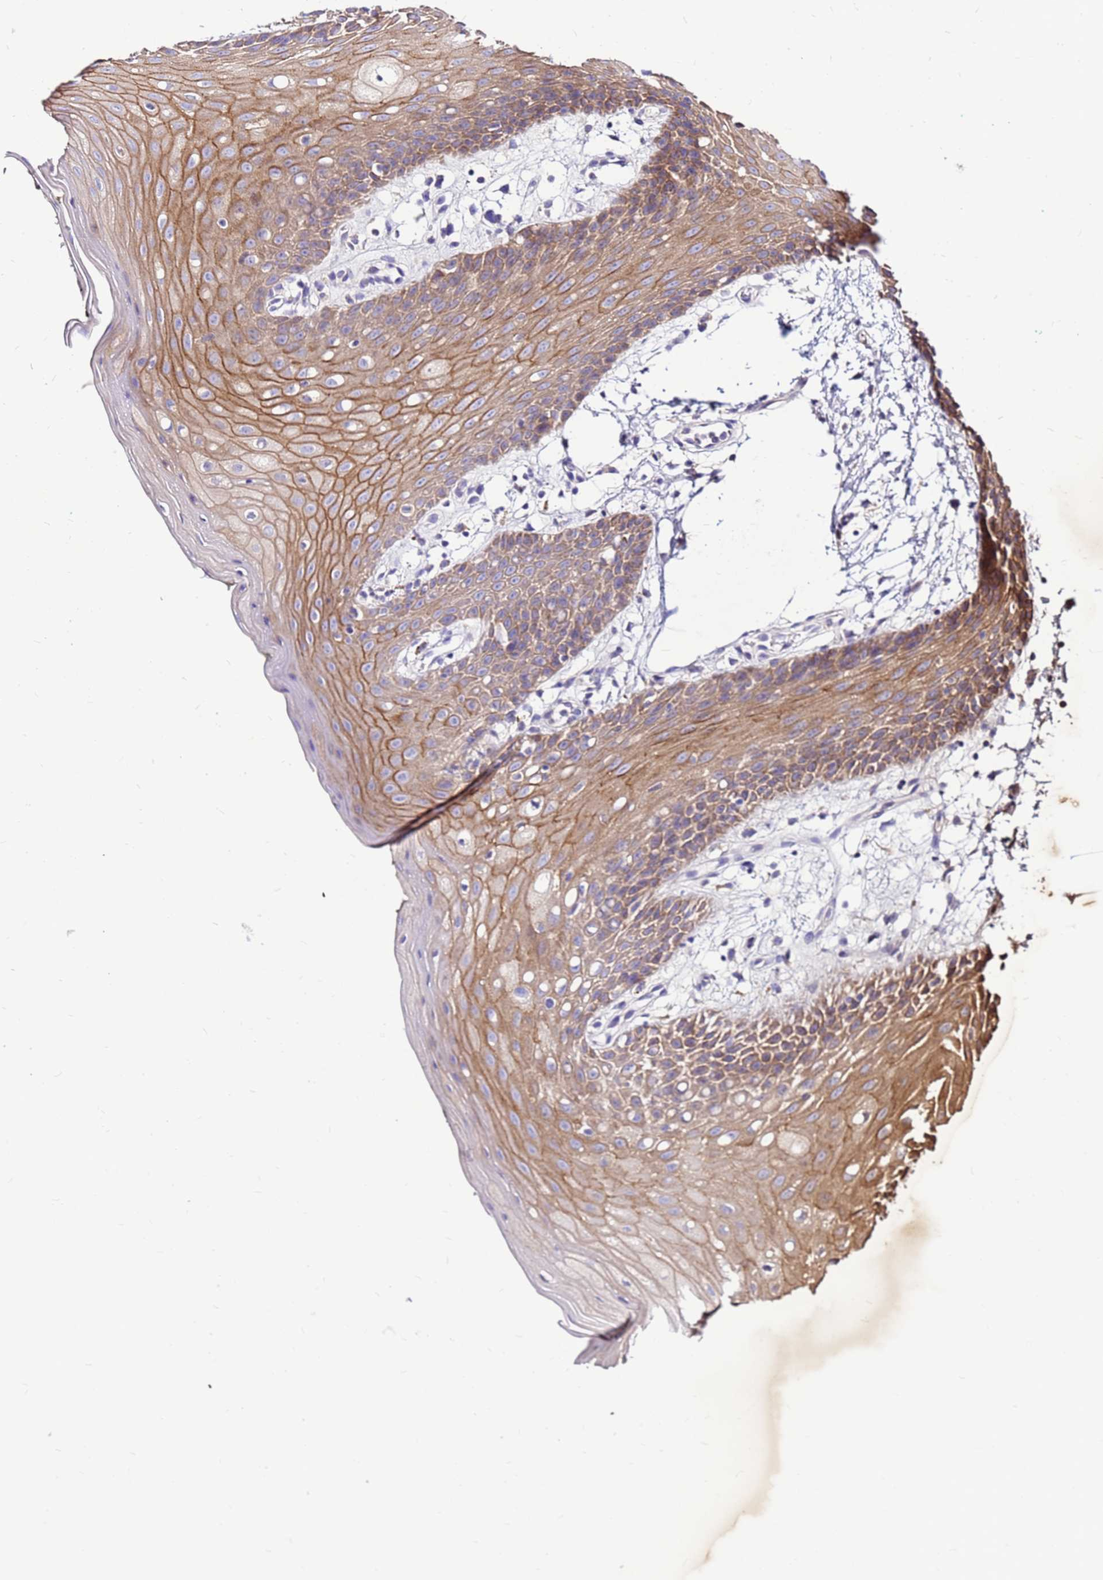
{"staining": {"intensity": "moderate", "quantity": ">75%", "location": "cytoplasmic/membranous"}, "tissue": "oral mucosa", "cell_type": "Squamous epithelial cells", "image_type": "normal", "snomed": [{"axis": "morphology", "description": "Normal tissue, NOS"}, {"axis": "topography", "description": "Oral tissue"}, {"axis": "topography", "description": "Tounge, NOS"}], "caption": "Unremarkable oral mucosa demonstrates moderate cytoplasmic/membranous expression in approximately >75% of squamous epithelial cells, visualized by immunohistochemistry.", "gene": "ARHGEF35", "patient": {"sex": "female", "age": 59}}